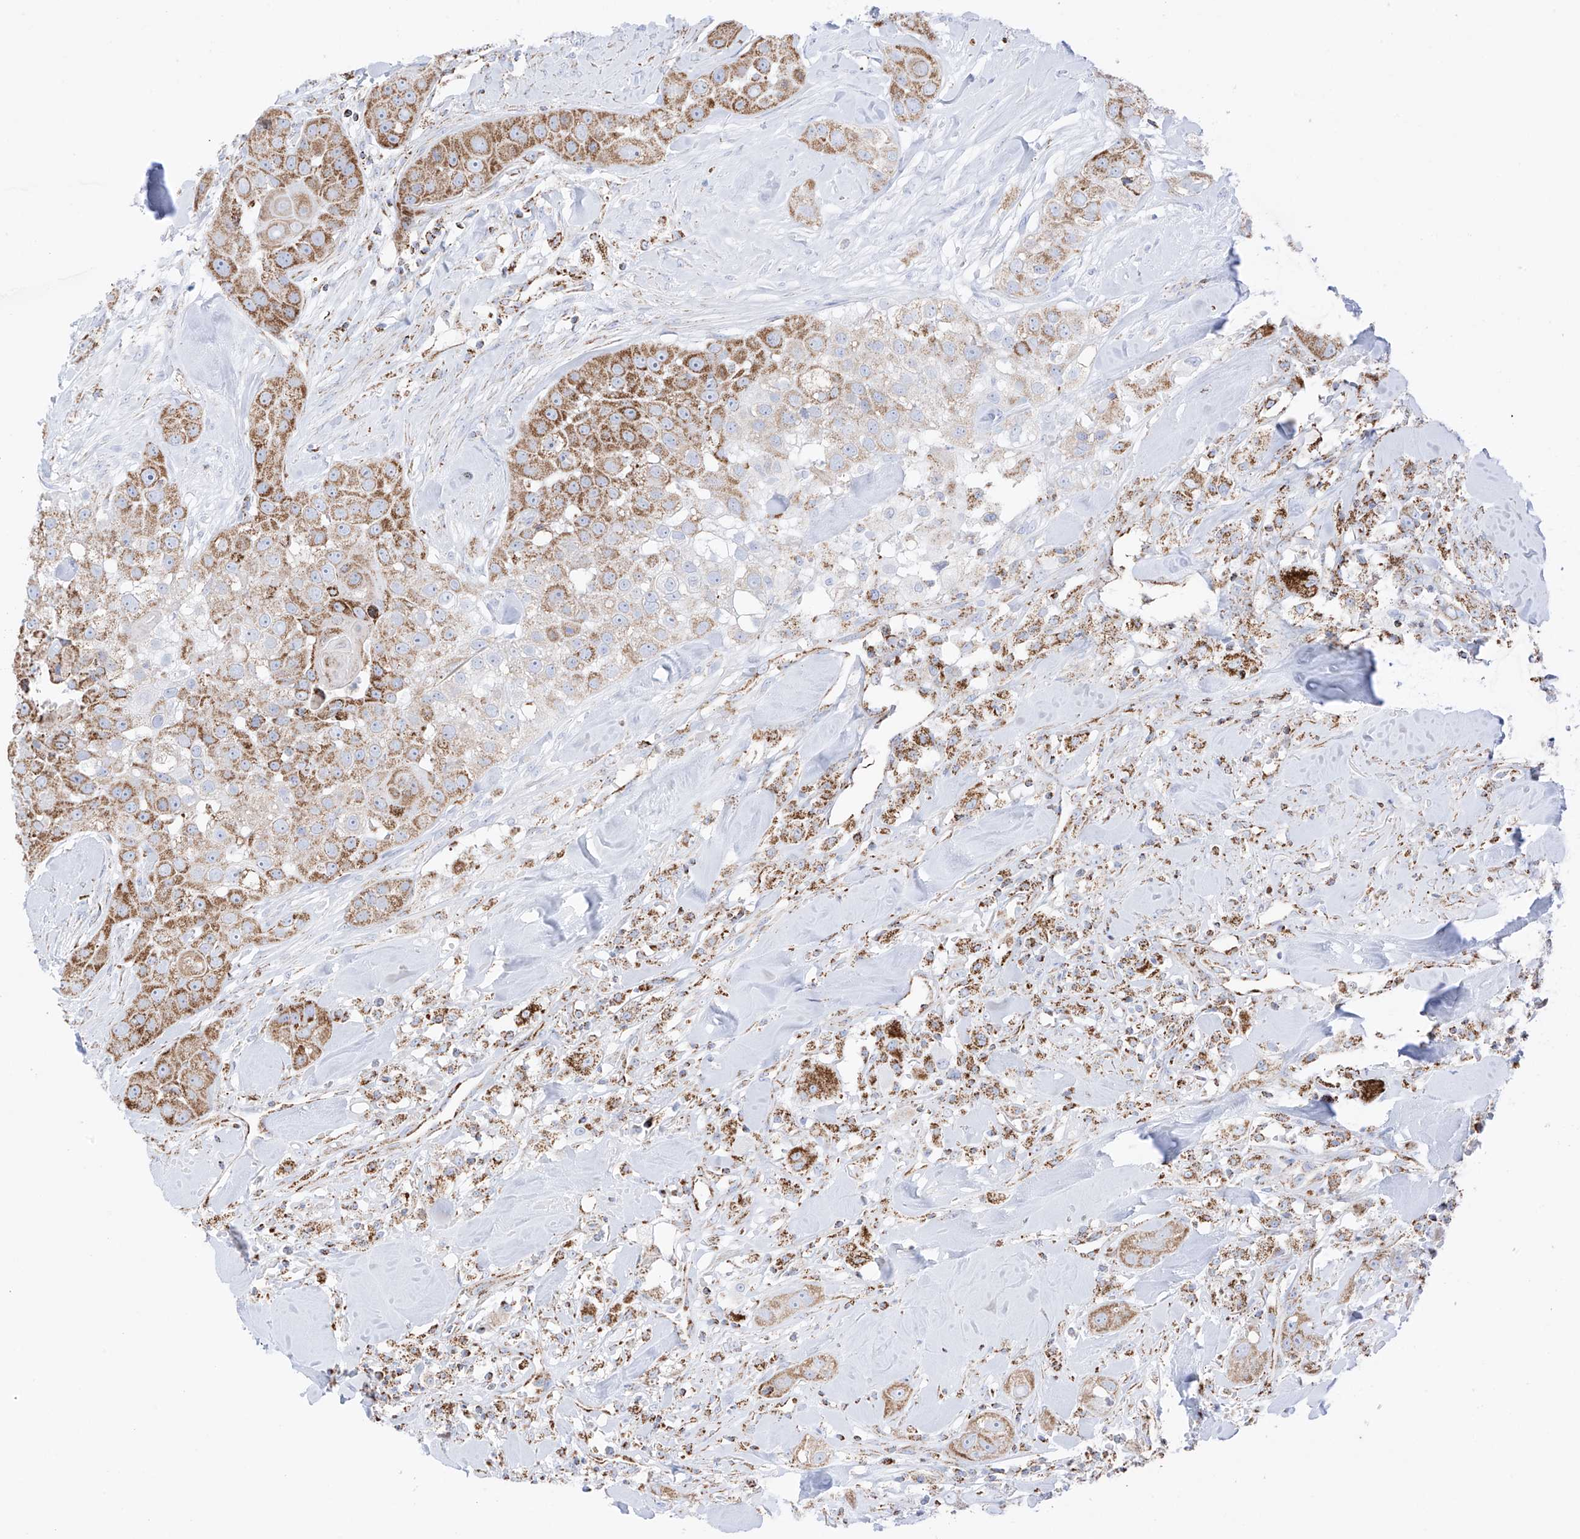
{"staining": {"intensity": "moderate", "quantity": ">75%", "location": "cytoplasmic/membranous"}, "tissue": "head and neck cancer", "cell_type": "Tumor cells", "image_type": "cancer", "snomed": [{"axis": "morphology", "description": "Normal tissue, NOS"}, {"axis": "morphology", "description": "Squamous cell carcinoma, NOS"}, {"axis": "topography", "description": "Skeletal muscle"}, {"axis": "topography", "description": "Head-Neck"}], "caption": "This image demonstrates immunohistochemistry (IHC) staining of human head and neck cancer, with medium moderate cytoplasmic/membranous expression in approximately >75% of tumor cells.", "gene": "XKR3", "patient": {"sex": "male", "age": 51}}